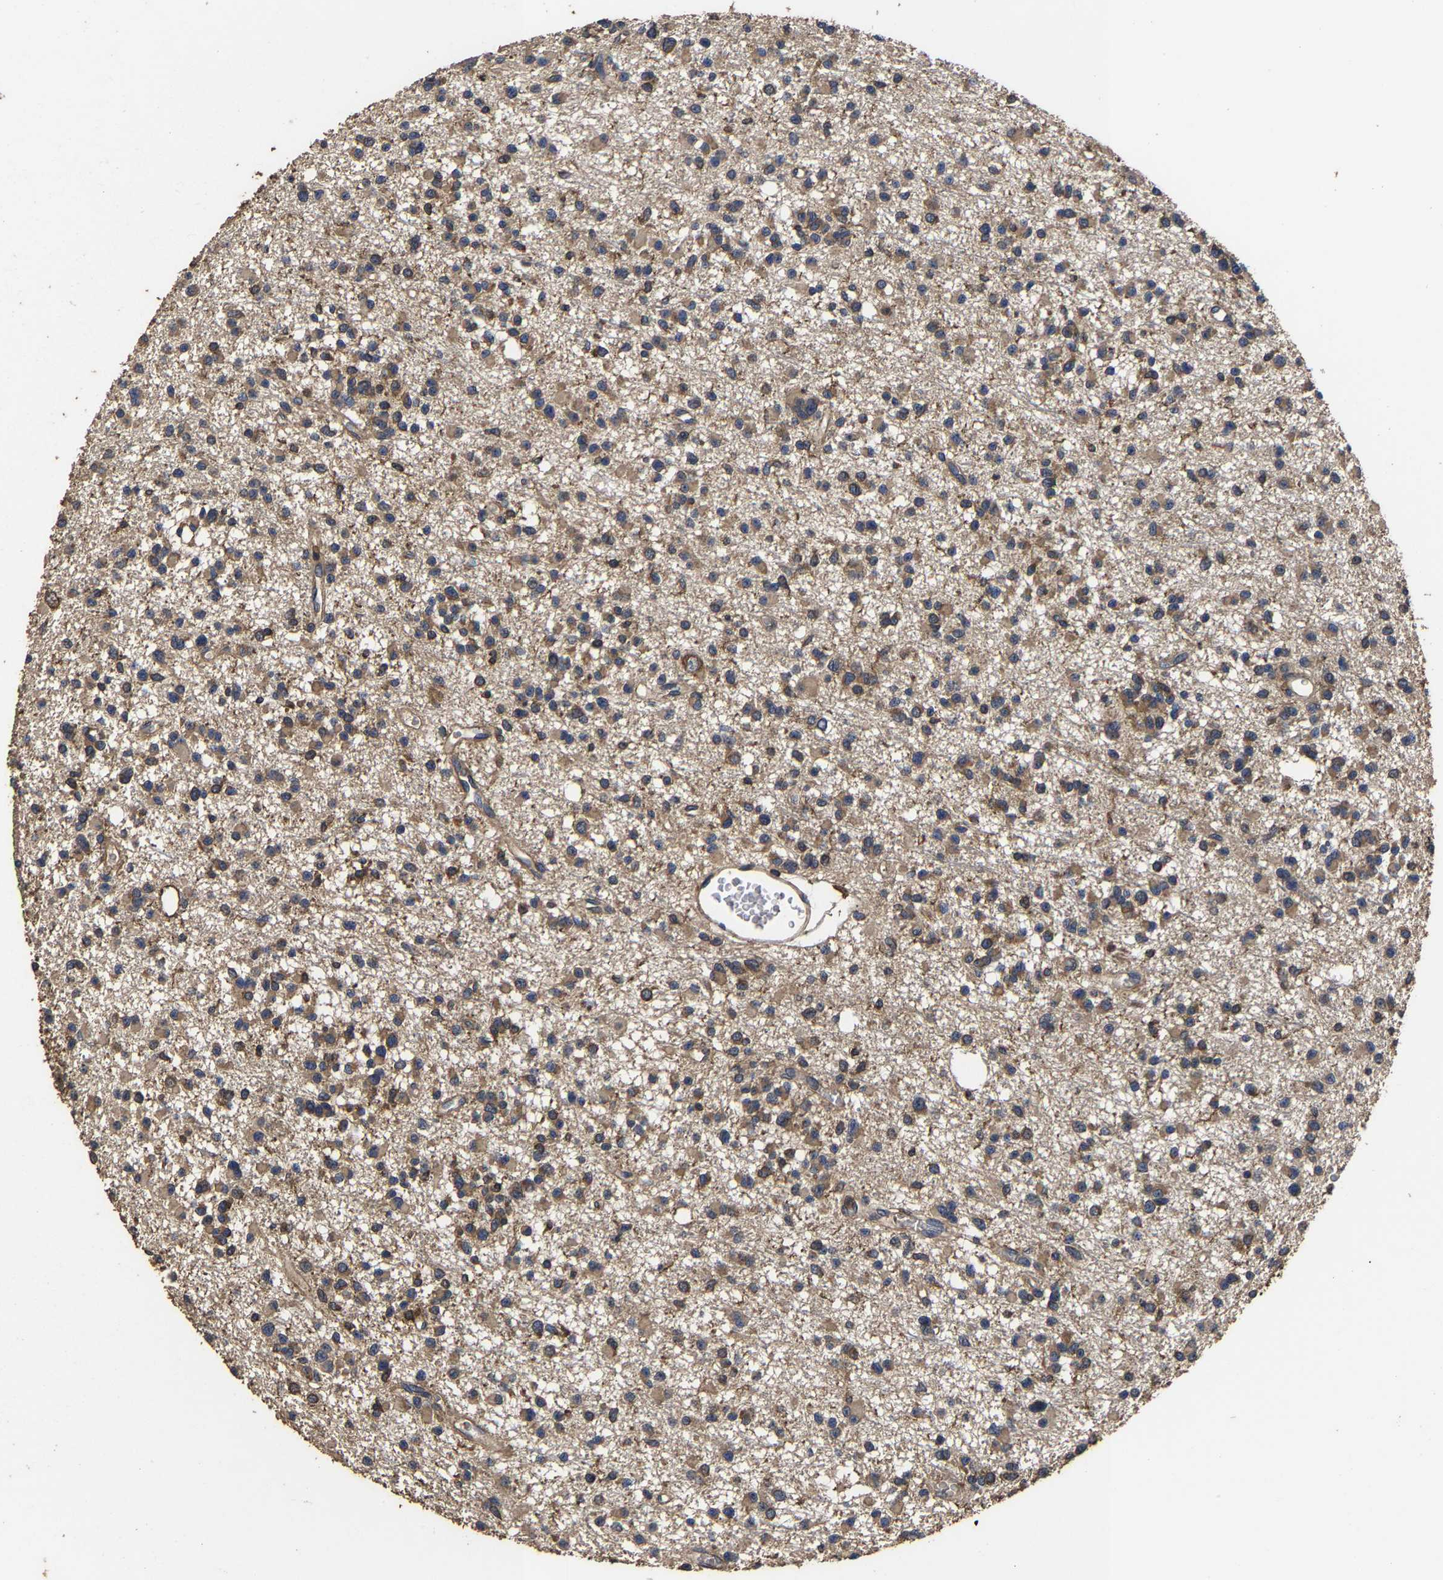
{"staining": {"intensity": "moderate", "quantity": ">75%", "location": "cytoplasmic/membranous"}, "tissue": "glioma", "cell_type": "Tumor cells", "image_type": "cancer", "snomed": [{"axis": "morphology", "description": "Glioma, malignant, Low grade"}, {"axis": "topography", "description": "Brain"}], "caption": "A micrograph of human malignant glioma (low-grade) stained for a protein demonstrates moderate cytoplasmic/membranous brown staining in tumor cells.", "gene": "ITCH", "patient": {"sex": "female", "age": 22}}